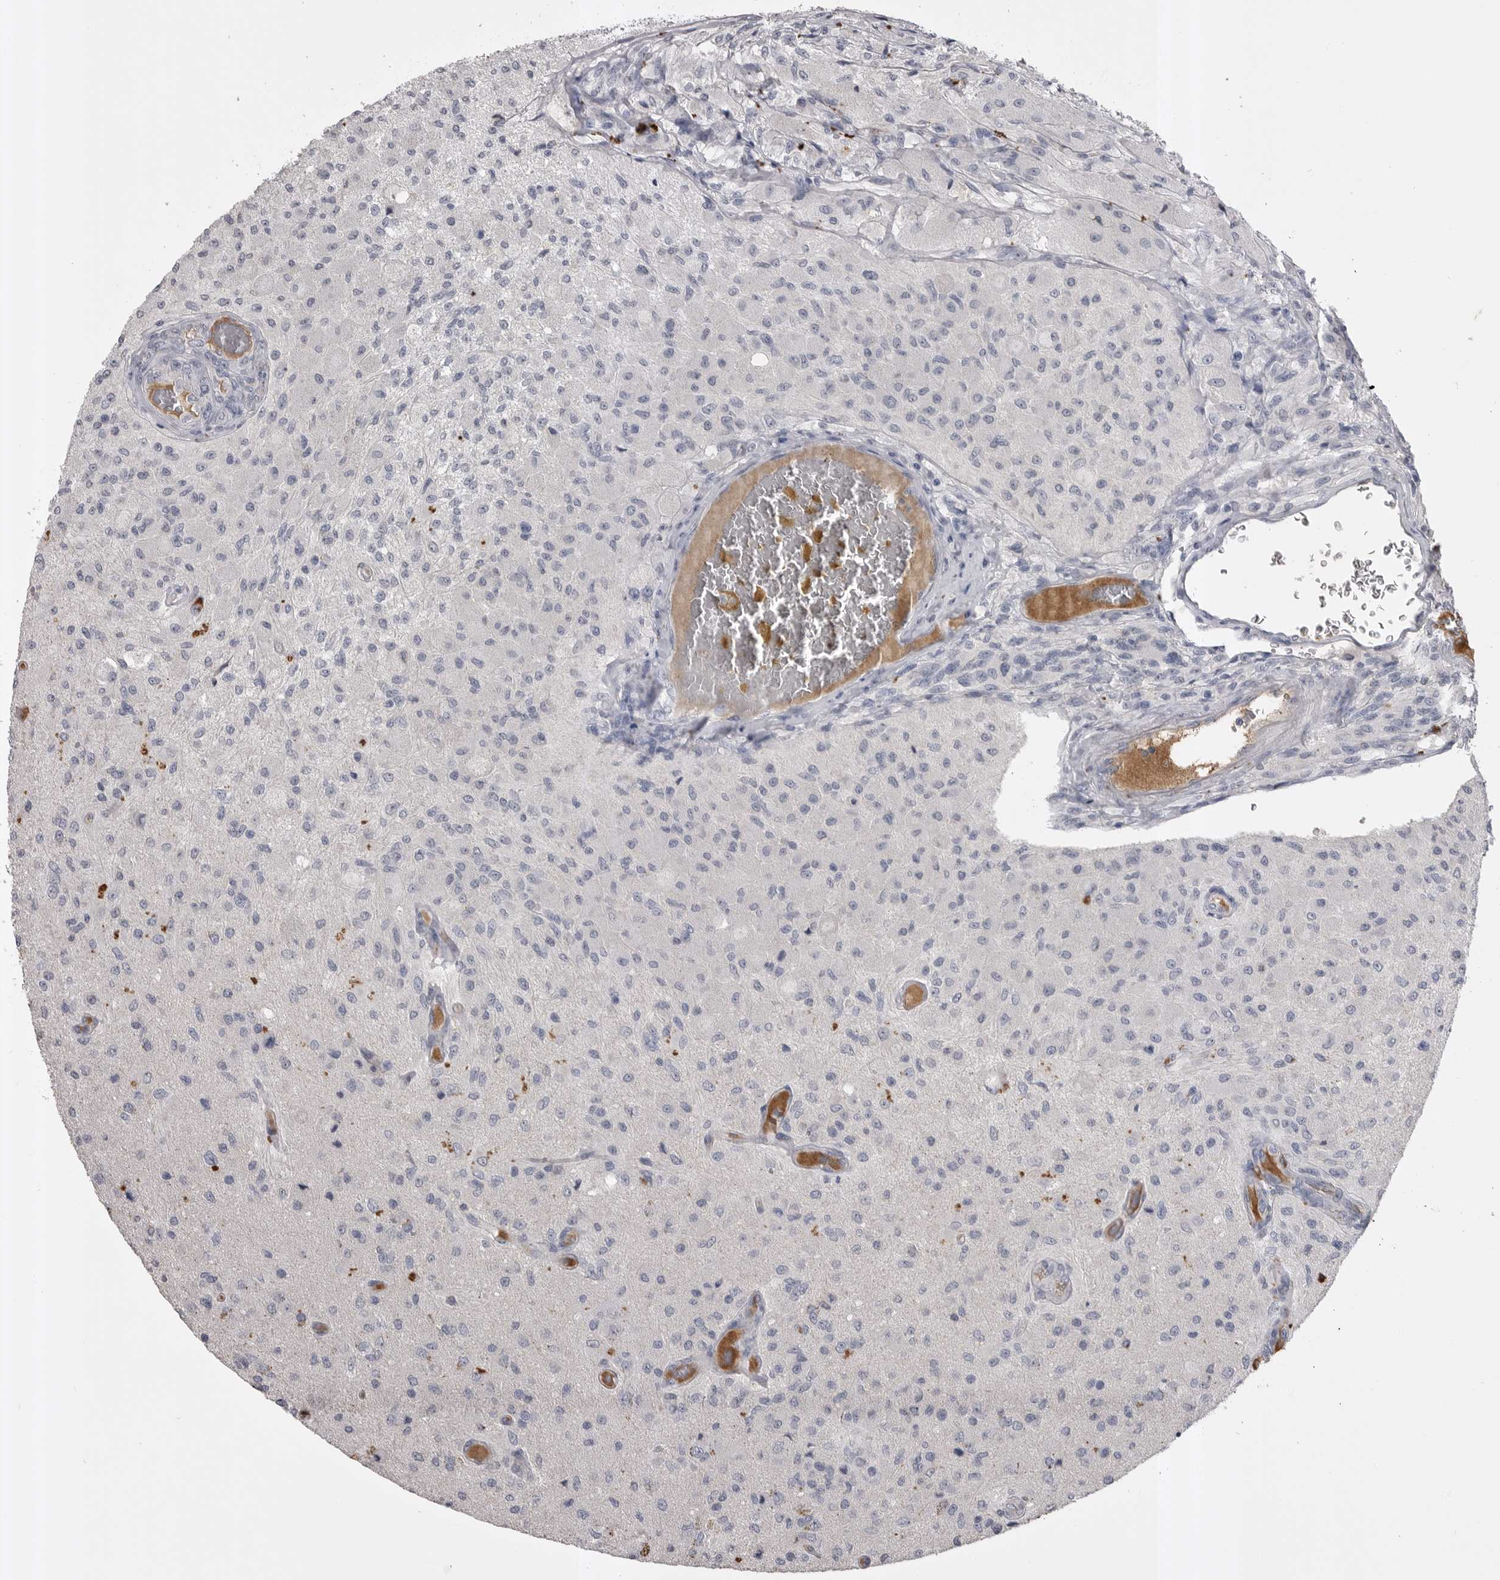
{"staining": {"intensity": "negative", "quantity": "none", "location": "none"}, "tissue": "glioma", "cell_type": "Tumor cells", "image_type": "cancer", "snomed": [{"axis": "morphology", "description": "Normal tissue, NOS"}, {"axis": "morphology", "description": "Glioma, malignant, High grade"}, {"axis": "topography", "description": "Cerebral cortex"}], "caption": "Immunohistochemical staining of human glioma shows no significant staining in tumor cells.", "gene": "AHSG", "patient": {"sex": "male", "age": 77}}